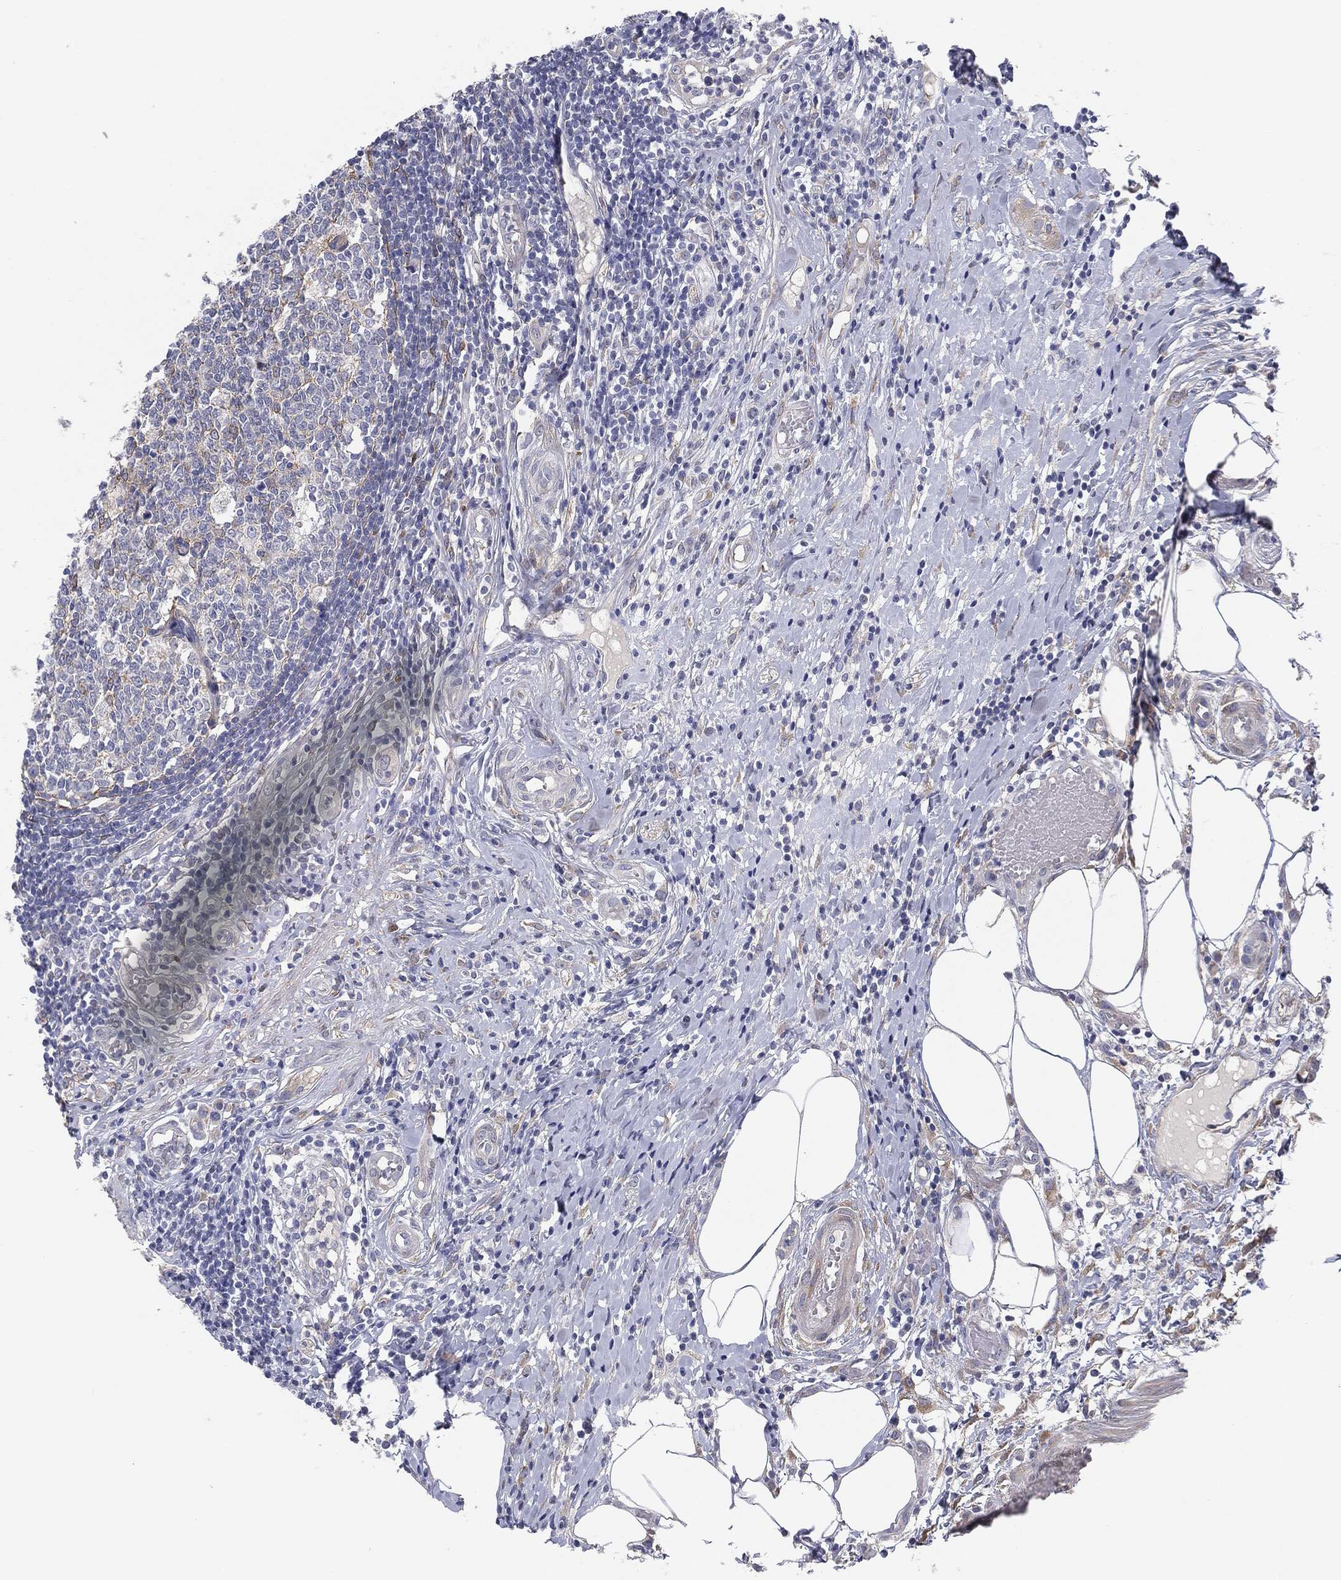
{"staining": {"intensity": "strong", "quantity": "<25%", "location": "cytoplasmic/membranous"}, "tissue": "appendix", "cell_type": "Glandular cells", "image_type": "normal", "snomed": [{"axis": "morphology", "description": "Normal tissue, NOS"}, {"axis": "morphology", "description": "Inflammation, NOS"}, {"axis": "topography", "description": "Appendix"}], "caption": "About <25% of glandular cells in unremarkable human appendix show strong cytoplasmic/membranous protein expression as visualized by brown immunohistochemical staining.", "gene": "KRT5", "patient": {"sex": "male", "age": 16}}